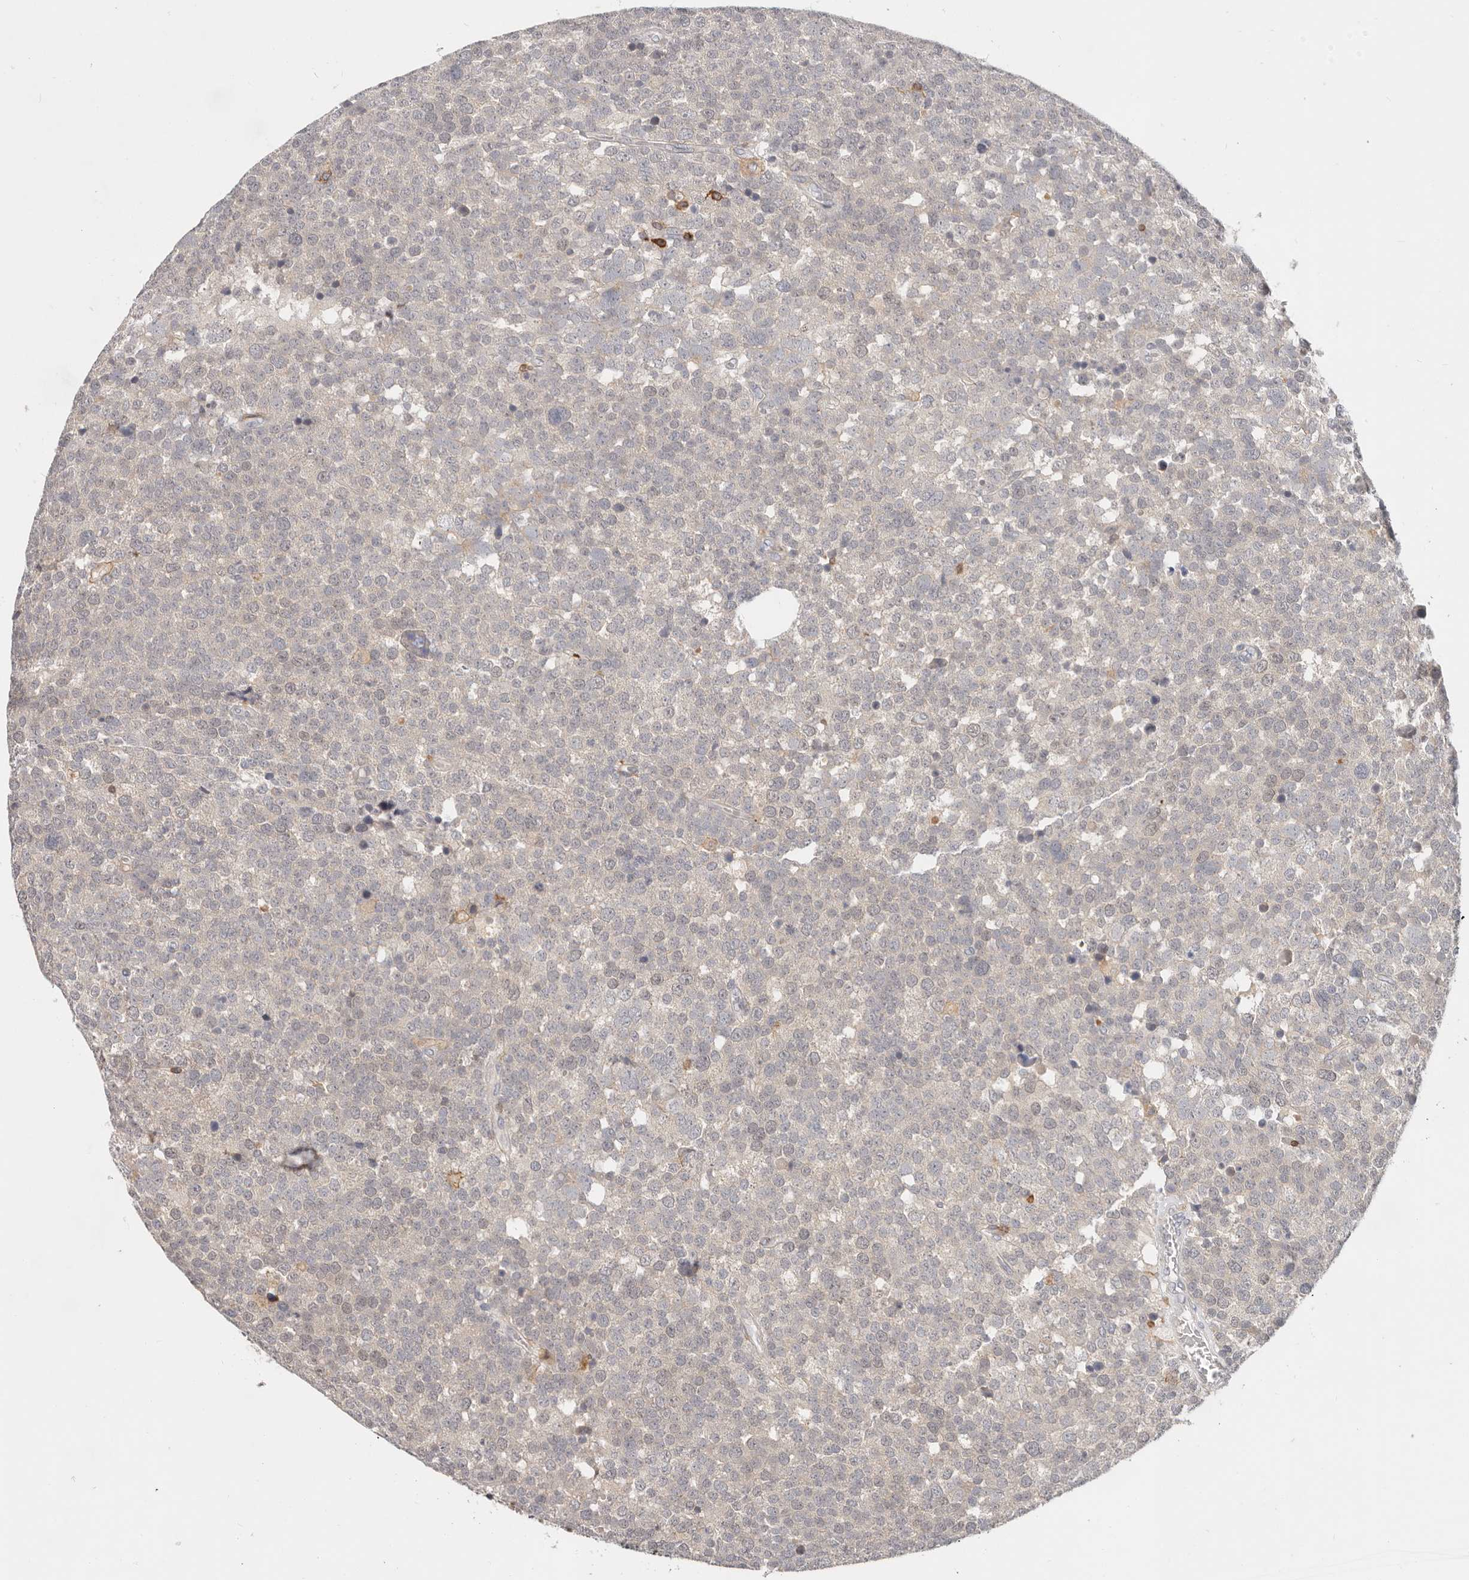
{"staining": {"intensity": "negative", "quantity": "none", "location": "none"}, "tissue": "testis cancer", "cell_type": "Tumor cells", "image_type": "cancer", "snomed": [{"axis": "morphology", "description": "Seminoma, NOS"}, {"axis": "topography", "description": "Testis"}], "caption": "Immunohistochemistry micrograph of neoplastic tissue: human testis seminoma stained with DAB (3,3'-diaminobenzidine) demonstrates no significant protein positivity in tumor cells.", "gene": "TMEM63B", "patient": {"sex": "male", "age": 71}}